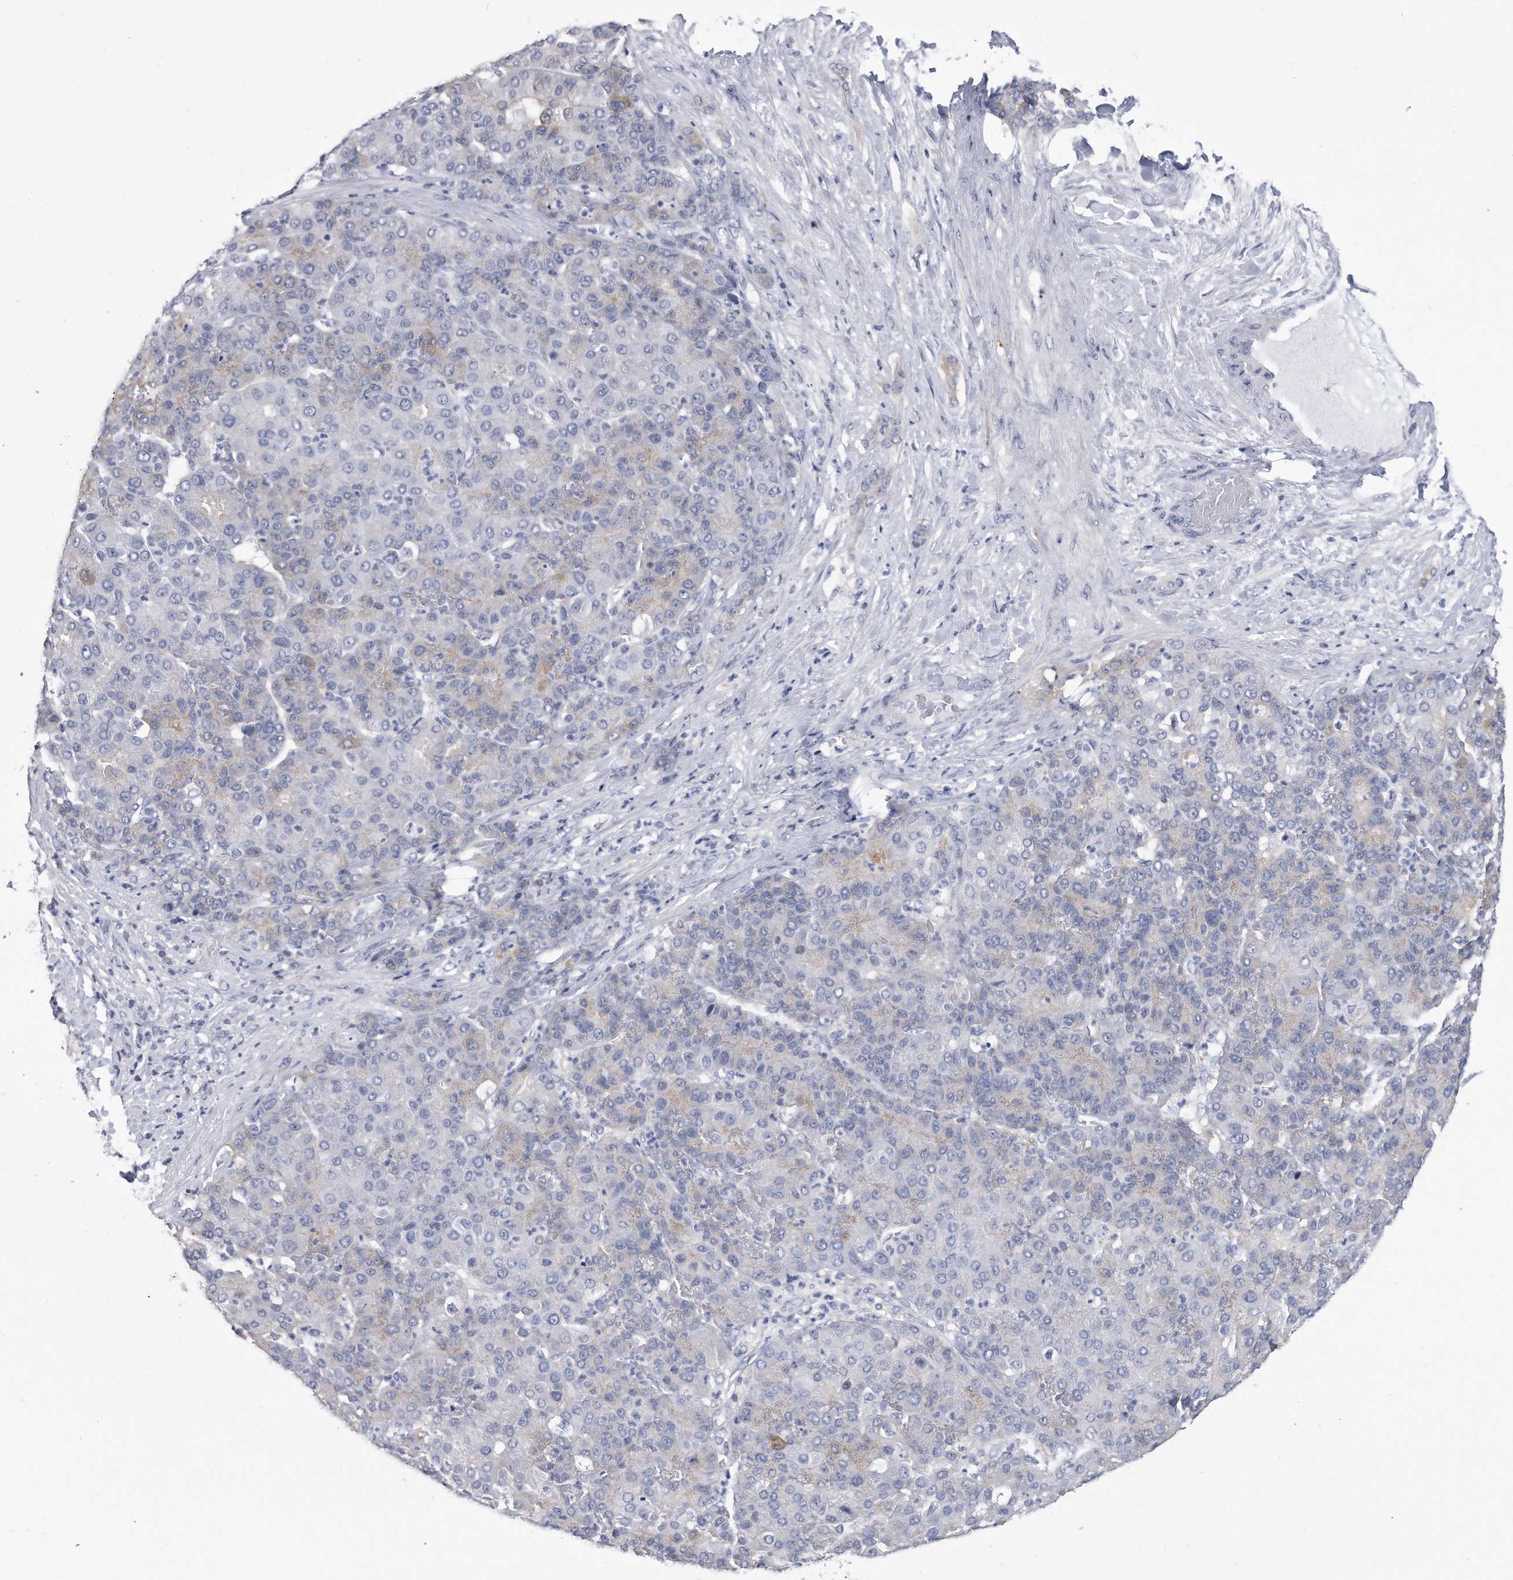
{"staining": {"intensity": "negative", "quantity": "none", "location": "none"}, "tissue": "liver cancer", "cell_type": "Tumor cells", "image_type": "cancer", "snomed": [{"axis": "morphology", "description": "Carcinoma, Hepatocellular, NOS"}, {"axis": "topography", "description": "Liver"}], "caption": "DAB immunohistochemical staining of liver cancer (hepatocellular carcinoma) shows no significant positivity in tumor cells.", "gene": "PYGB", "patient": {"sex": "male", "age": 65}}